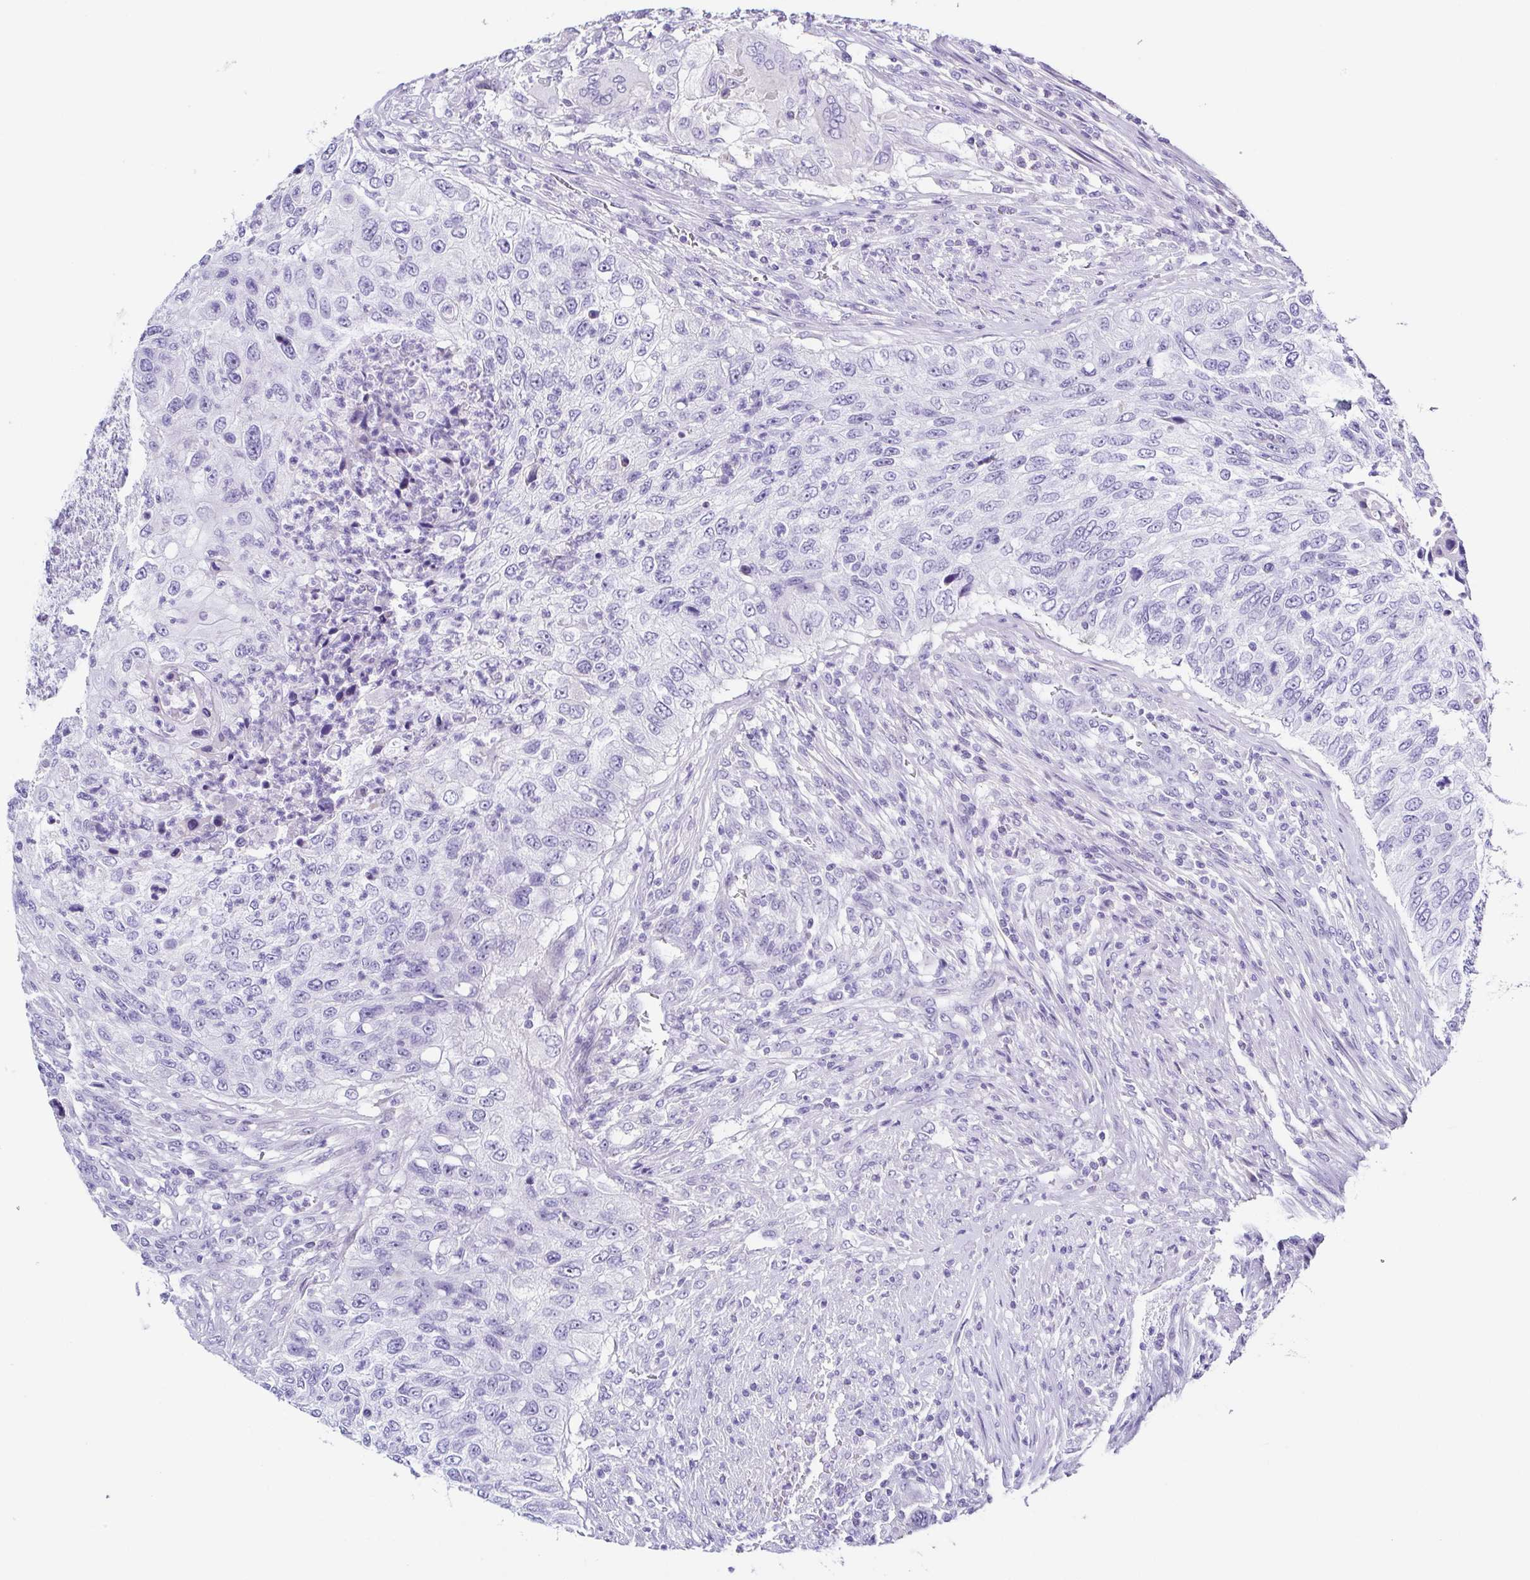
{"staining": {"intensity": "negative", "quantity": "none", "location": "none"}, "tissue": "urothelial cancer", "cell_type": "Tumor cells", "image_type": "cancer", "snomed": [{"axis": "morphology", "description": "Urothelial carcinoma, High grade"}, {"axis": "topography", "description": "Urinary bladder"}], "caption": "An IHC histopathology image of urothelial cancer is shown. There is no staining in tumor cells of urothelial cancer.", "gene": "TNNT2", "patient": {"sex": "female", "age": 60}}